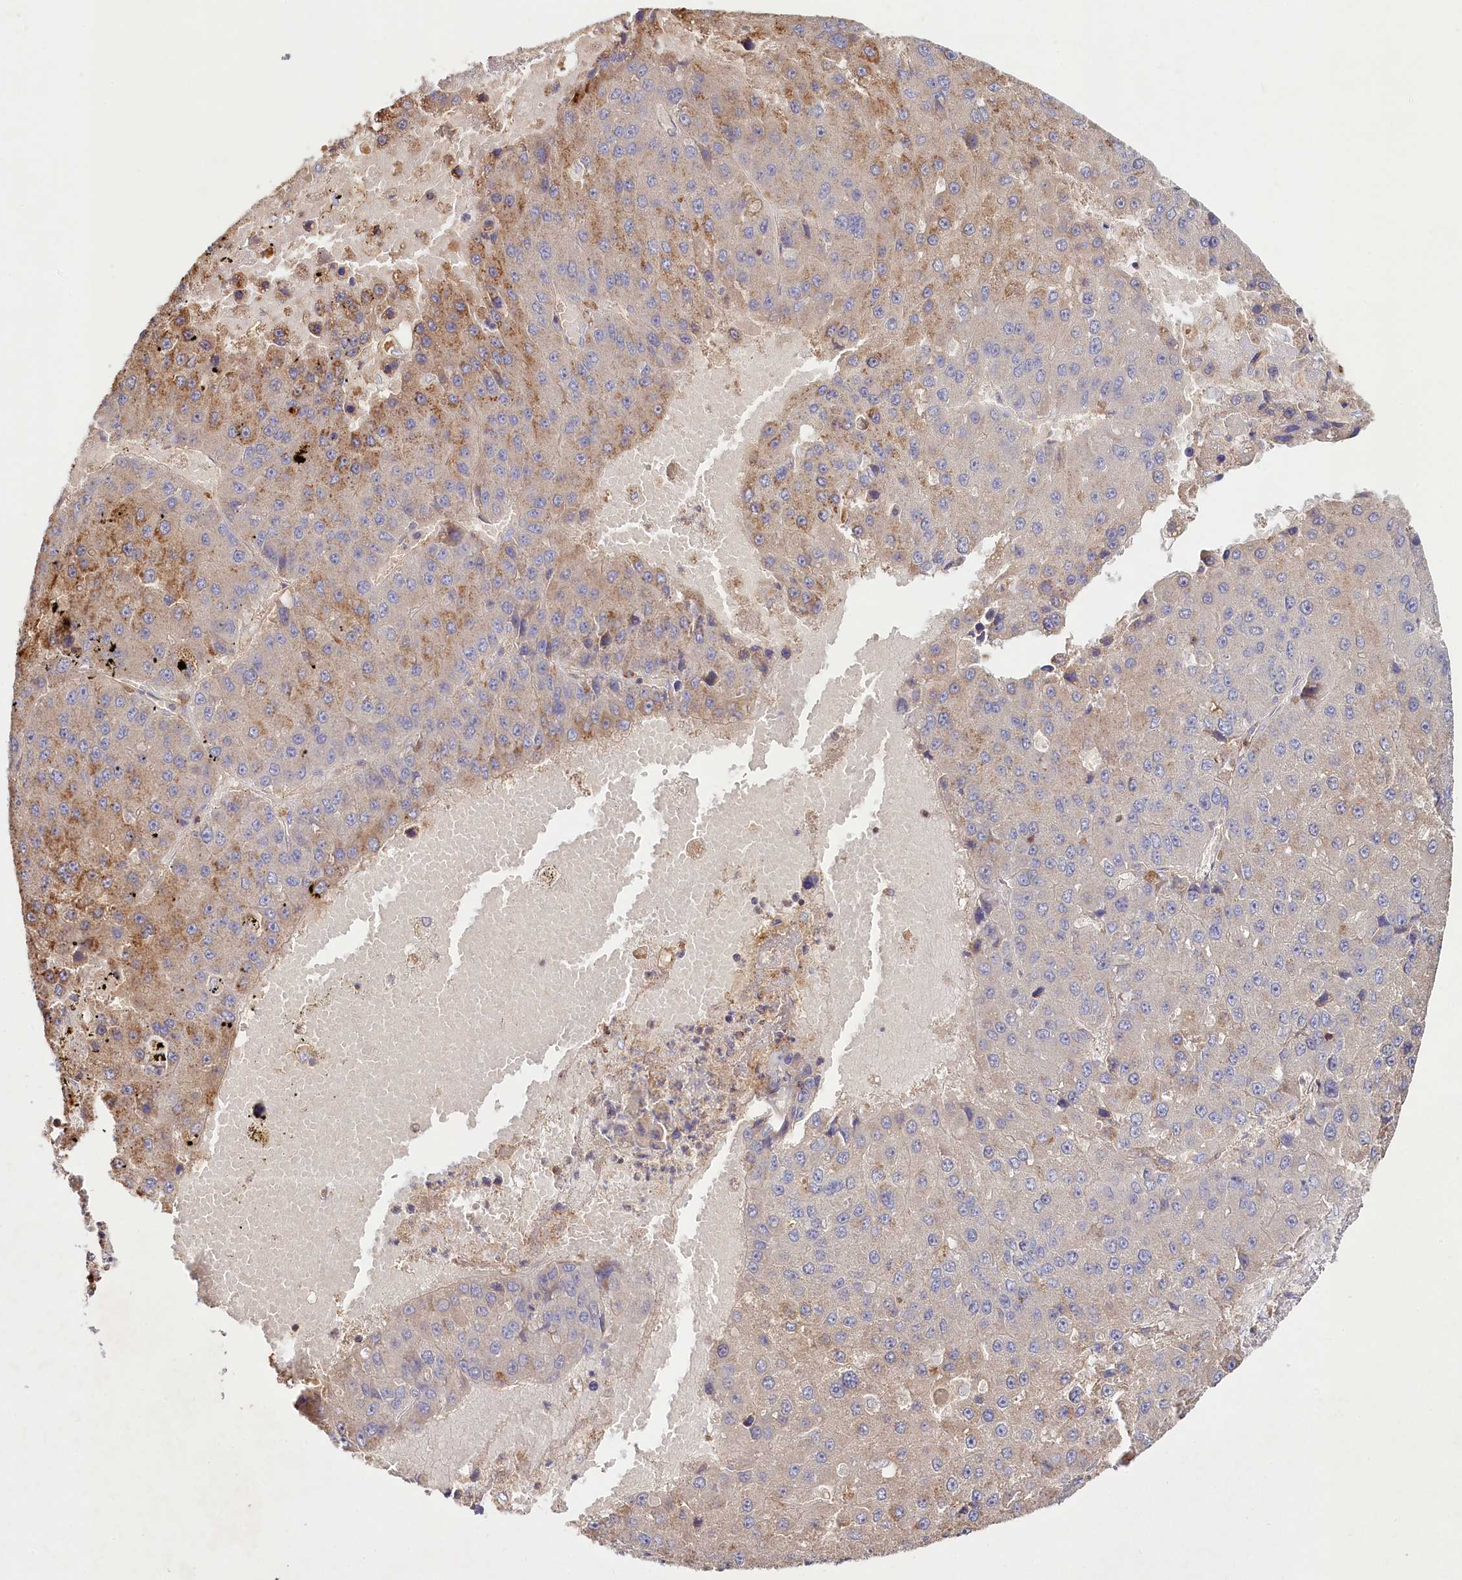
{"staining": {"intensity": "moderate", "quantity": "25%-75%", "location": "cytoplasmic/membranous"}, "tissue": "liver cancer", "cell_type": "Tumor cells", "image_type": "cancer", "snomed": [{"axis": "morphology", "description": "Carcinoma, Hepatocellular, NOS"}, {"axis": "topography", "description": "Liver"}], "caption": "Immunohistochemistry (IHC) (DAB (3,3'-diaminobenzidine)) staining of liver cancer displays moderate cytoplasmic/membranous protein expression in about 25%-75% of tumor cells.", "gene": "RBP5", "patient": {"sex": "female", "age": 73}}